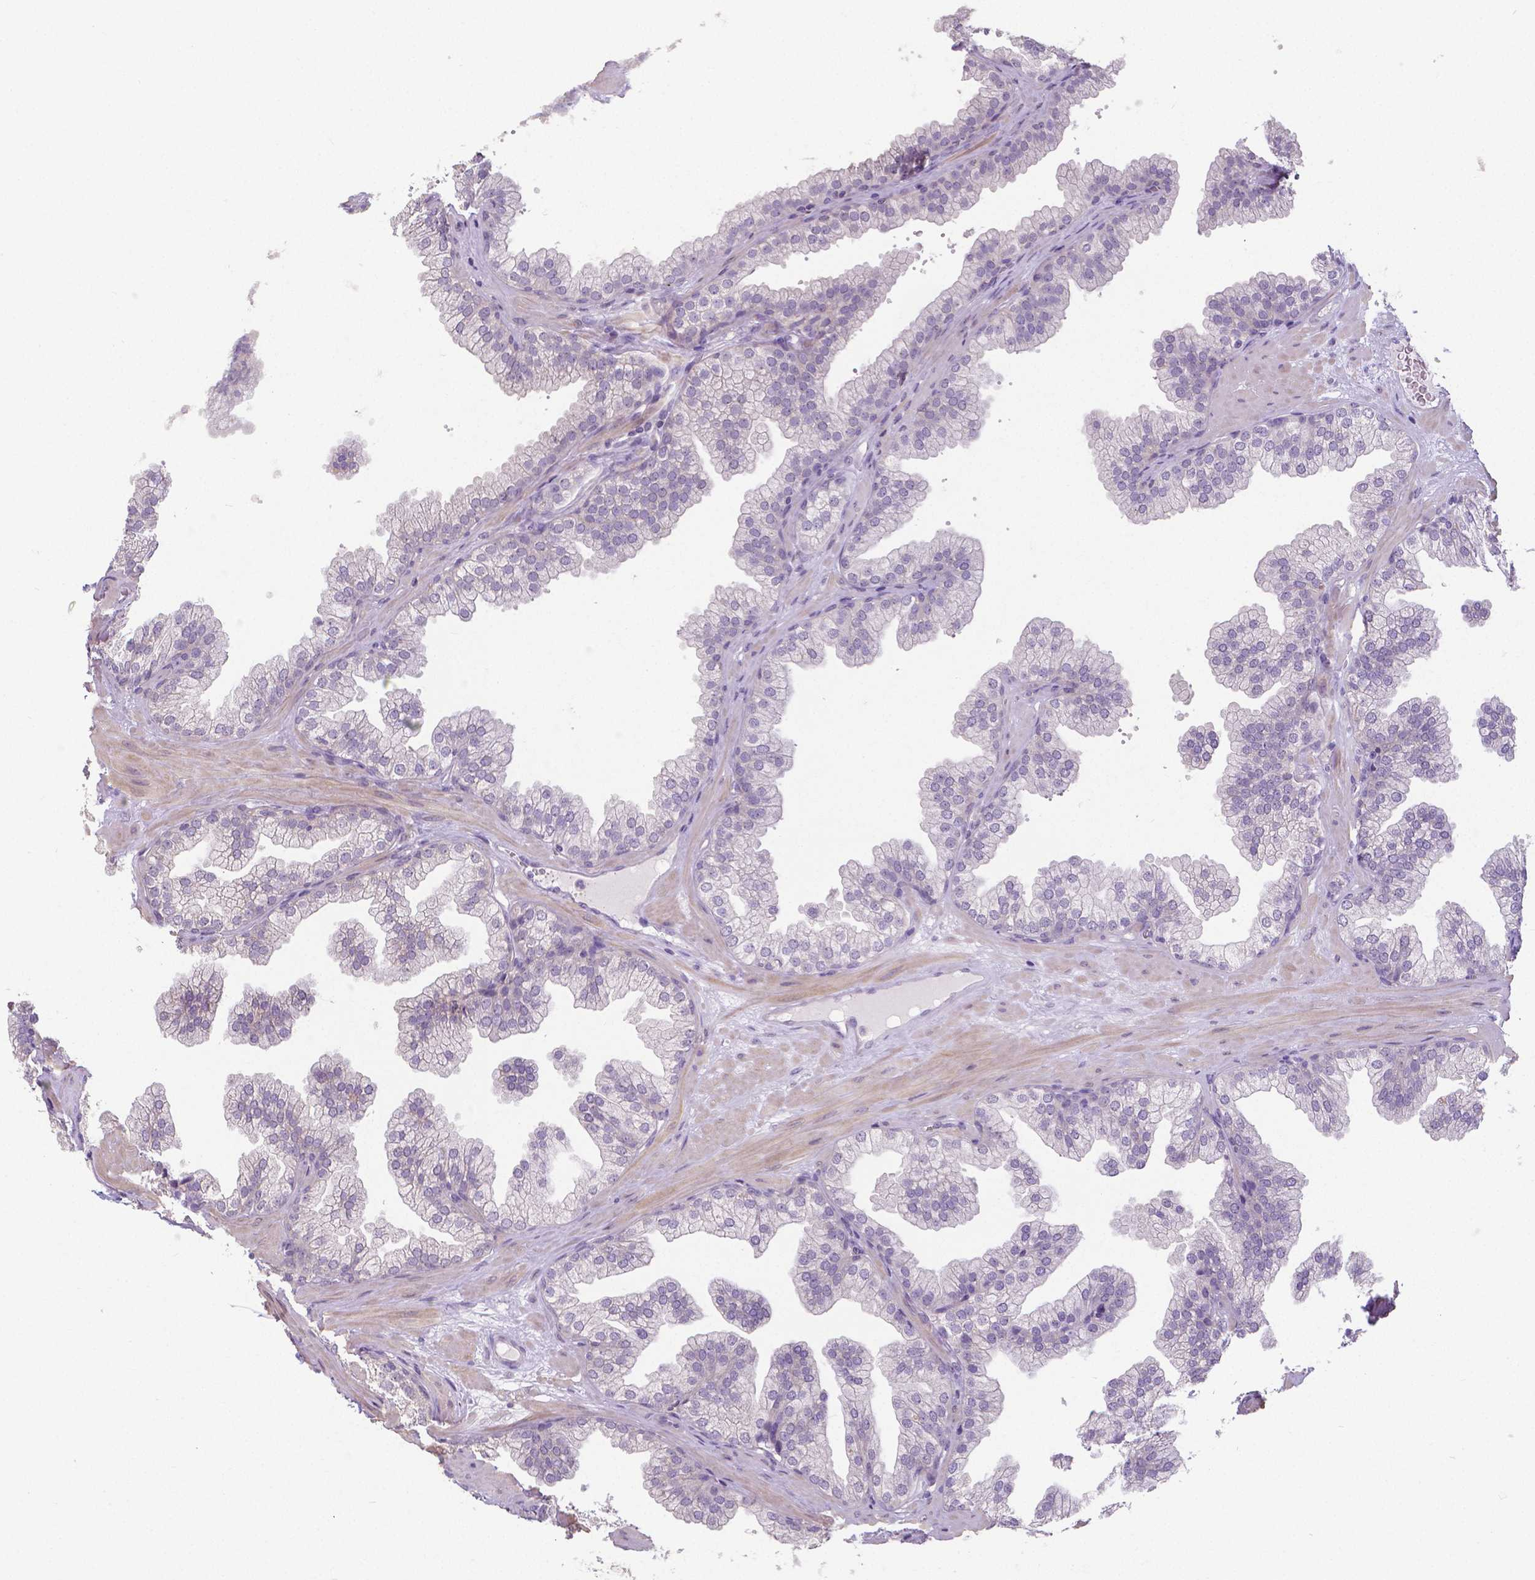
{"staining": {"intensity": "negative", "quantity": "none", "location": "none"}, "tissue": "prostate", "cell_type": "Glandular cells", "image_type": "normal", "snomed": [{"axis": "morphology", "description": "Normal tissue, NOS"}, {"axis": "topography", "description": "Prostate"}], "caption": "Glandular cells show no significant protein staining in benign prostate. Nuclei are stained in blue.", "gene": "CRMP1", "patient": {"sex": "male", "age": 37}}